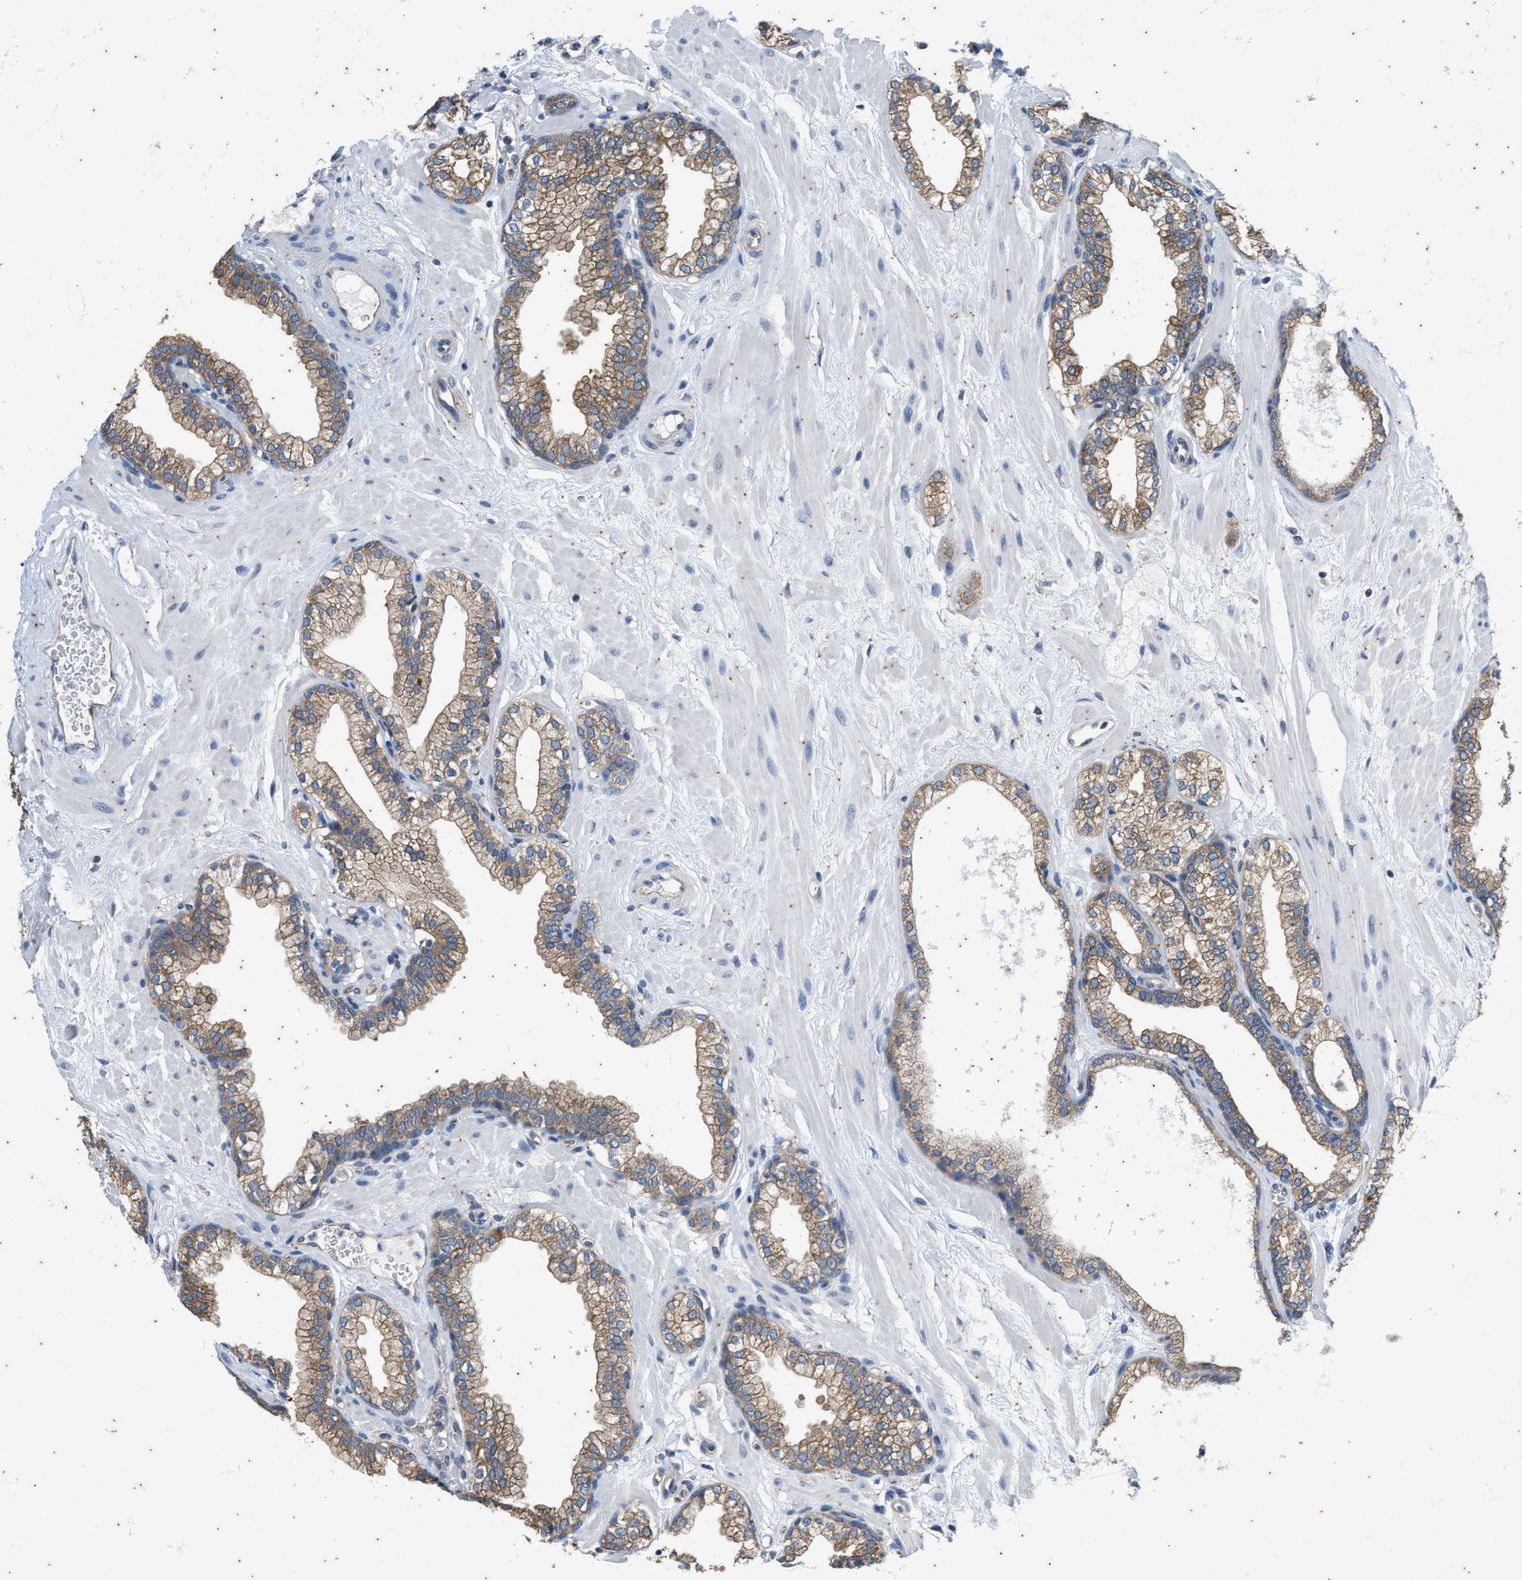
{"staining": {"intensity": "moderate", "quantity": ">75%", "location": "cytoplasmic/membranous"}, "tissue": "prostate", "cell_type": "Glandular cells", "image_type": "normal", "snomed": [{"axis": "morphology", "description": "Normal tissue, NOS"}, {"axis": "morphology", "description": "Urothelial carcinoma, Low grade"}, {"axis": "topography", "description": "Urinary bladder"}, {"axis": "topography", "description": "Prostate"}], "caption": "The photomicrograph displays staining of benign prostate, revealing moderate cytoplasmic/membranous protein staining (brown color) within glandular cells. (DAB (3,3'-diaminobenzidine) IHC with brightfield microscopy, high magnification).", "gene": "COX19", "patient": {"sex": "male", "age": 60}}